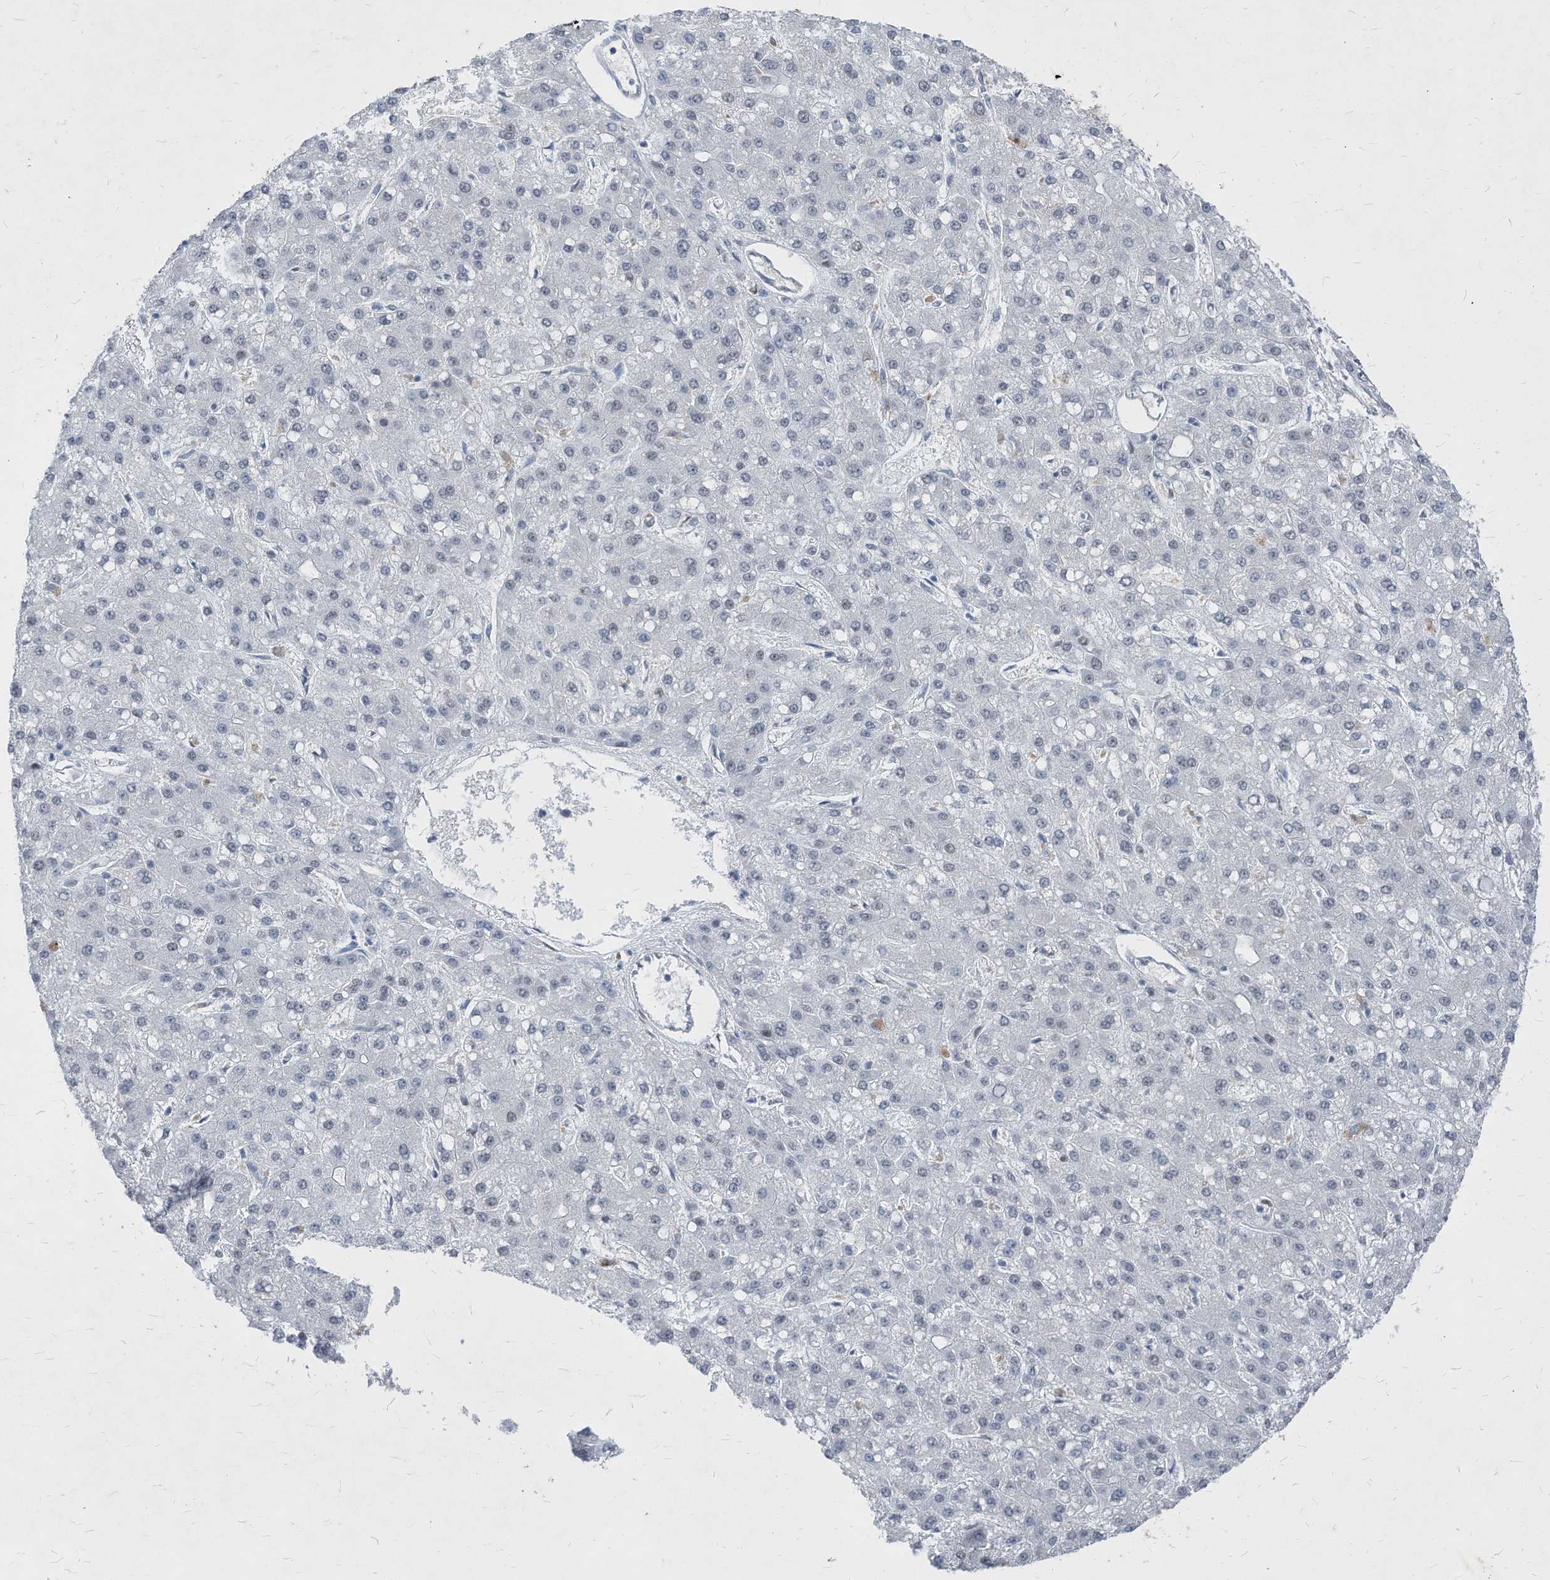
{"staining": {"intensity": "negative", "quantity": "none", "location": "none"}, "tissue": "liver cancer", "cell_type": "Tumor cells", "image_type": "cancer", "snomed": [{"axis": "morphology", "description": "Carcinoma, Hepatocellular, NOS"}, {"axis": "topography", "description": "Liver"}], "caption": "Human liver cancer (hepatocellular carcinoma) stained for a protein using immunohistochemistry (IHC) exhibits no positivity in tumor cells.", "gene": "KPNB1", "patient": {"sex": "male", "age": 67}}